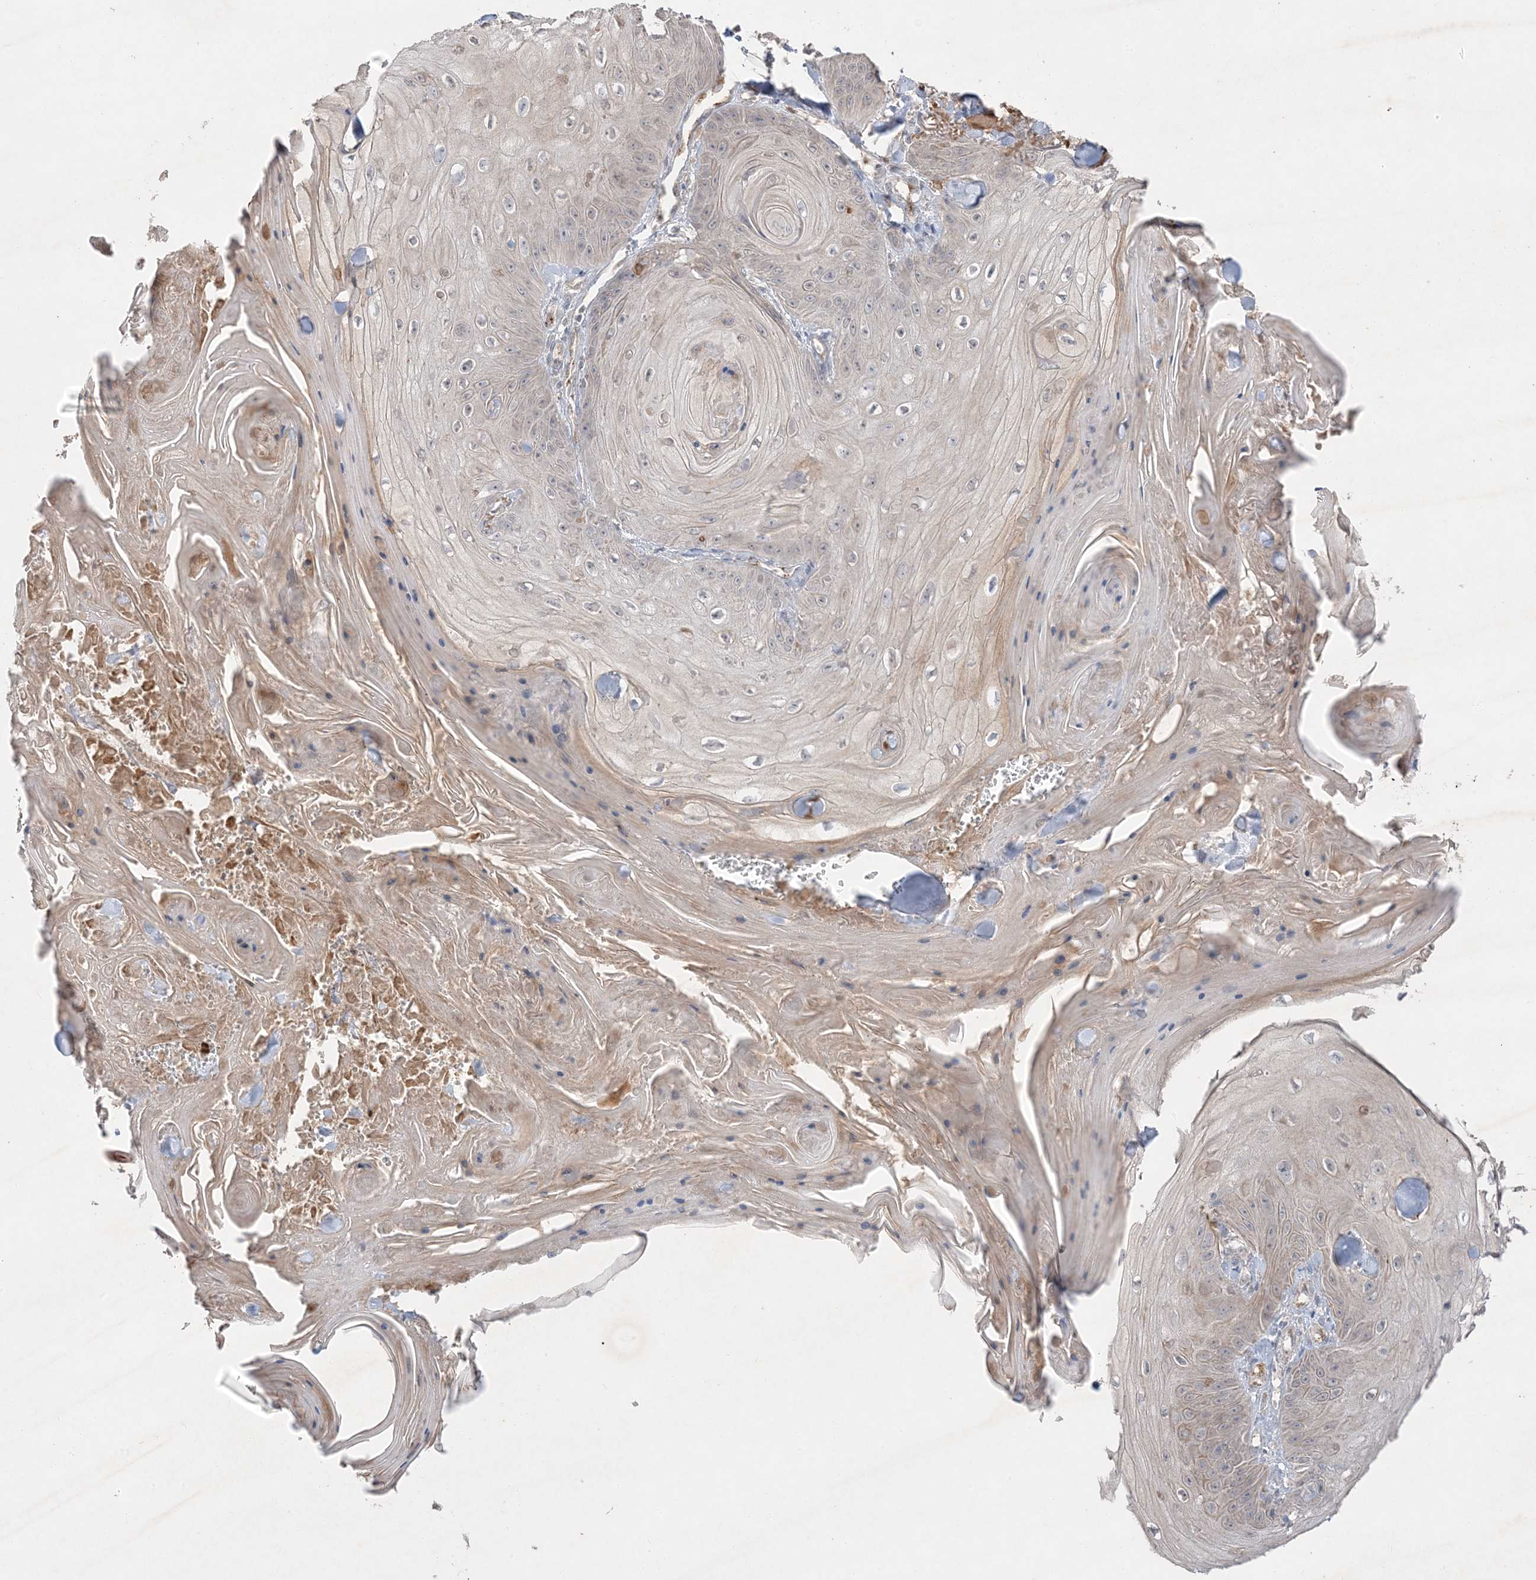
{"staining": {"intensity": "negative", "quantity": "none", "location": "none"}, "tissue": "skin cancer", "cell_type": "Tumor cells", "image_type": "cancer", "snomed": [{"axis": "morphology", "description": "Squamous cell carcinoma, NOS"}, {"axis": "topography", "description": "Skin"}], "caption": "Skin squamous cell carcinoma stained for a protein using immunohistochemistry (IHC) demonstrates no staining tumor cells.", "gene": "PRSS36", "patient": {"sex": "male", "age": 74}}